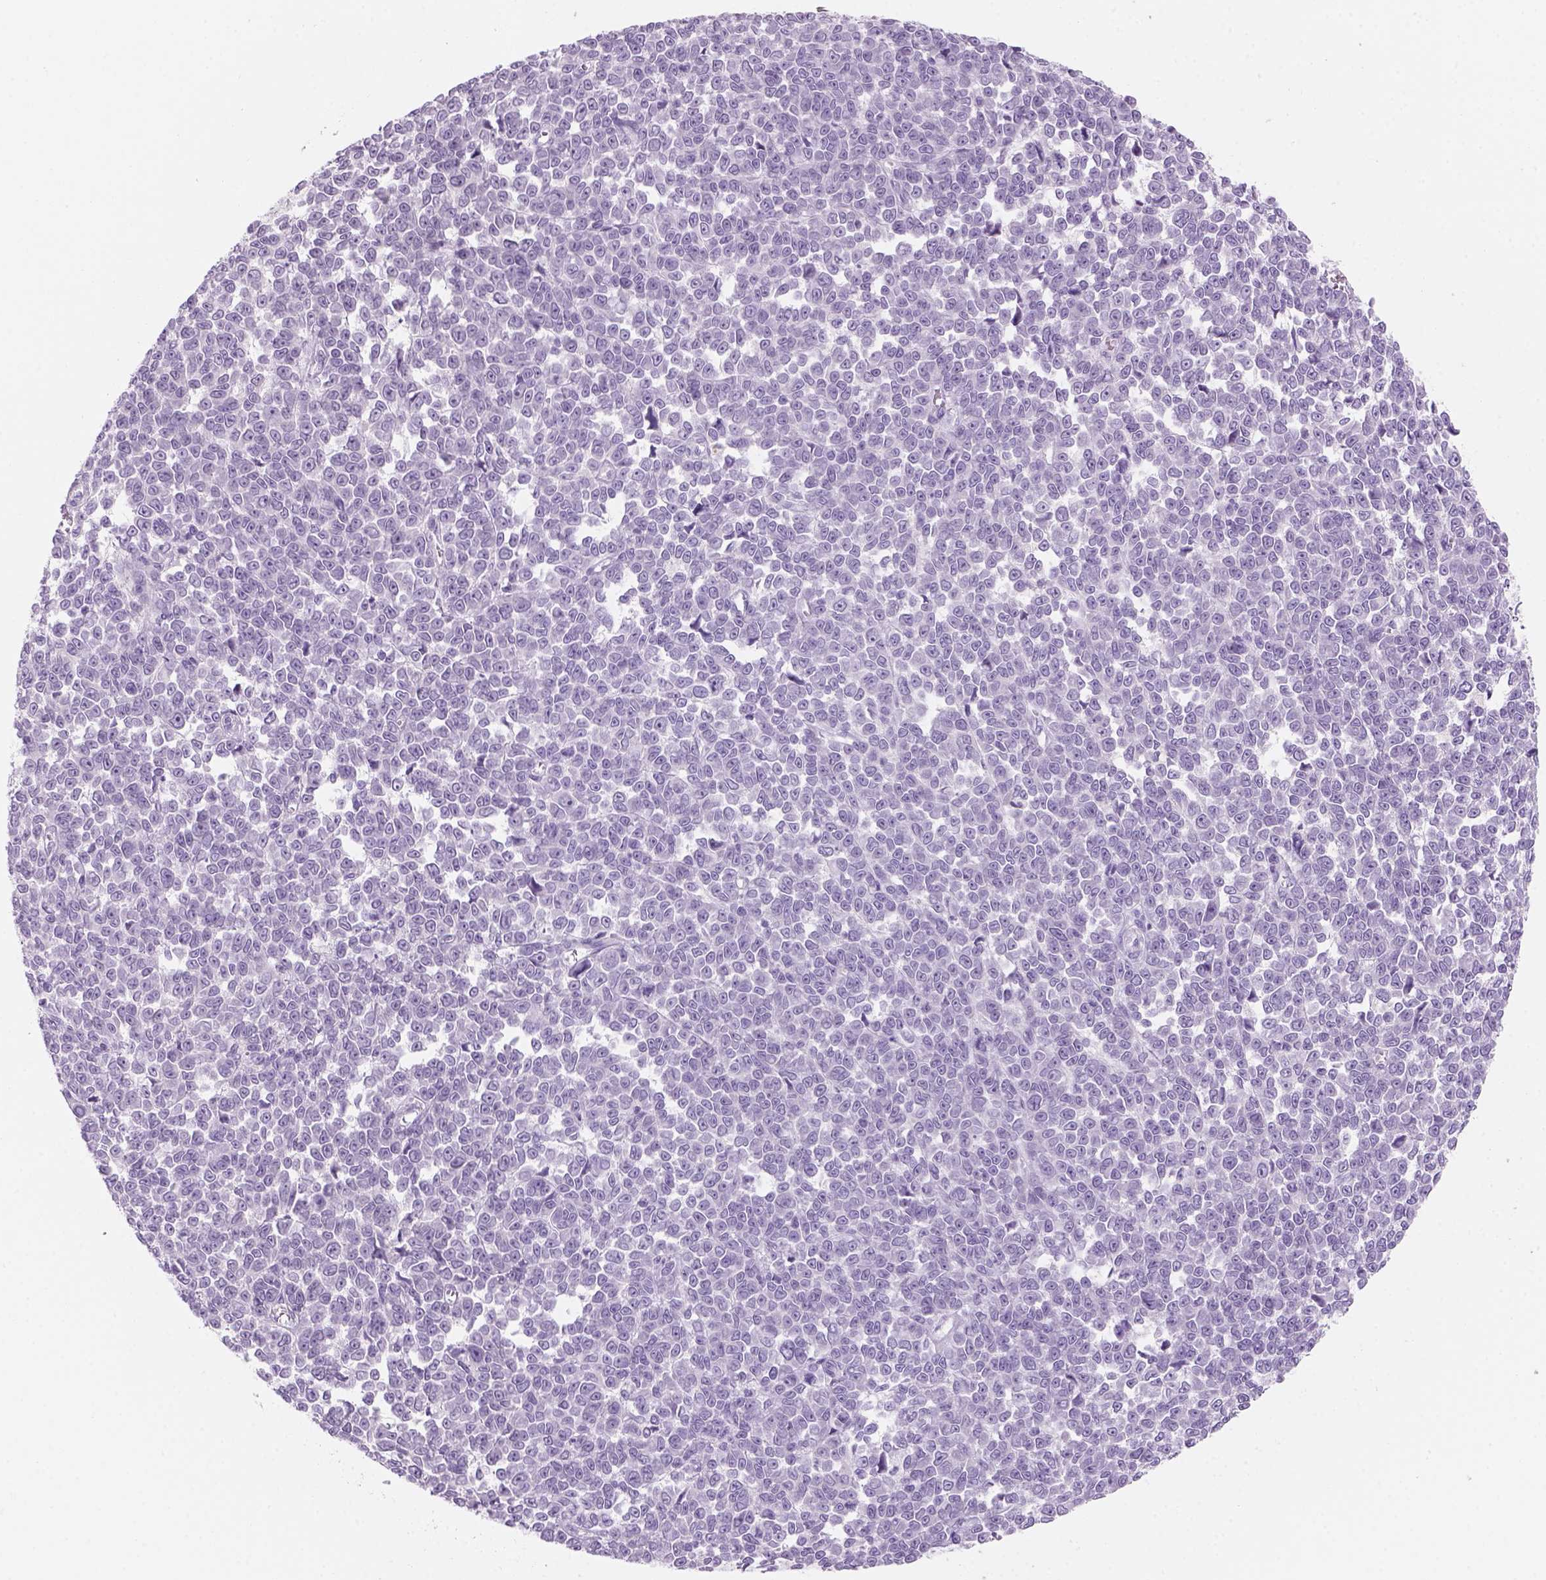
{"staining": {"intensity": "negative", "quantity": "none", "location": "none"}, "tissue": "melanoma", "cell_type": "Tumor cells", "image_type": "cancer", "snomed": [{"axis": "morphology", "description": "Malignant melanoma, NOS"}, {"axis": "topography", "description": "Skin"}], "caption": "Immunohistochemical staining of malignant melanoma demonstrates no significant staining in tumor cells.", "gene": "KRTAP11-1", "patient": {"sex": "female", "age": 95}}